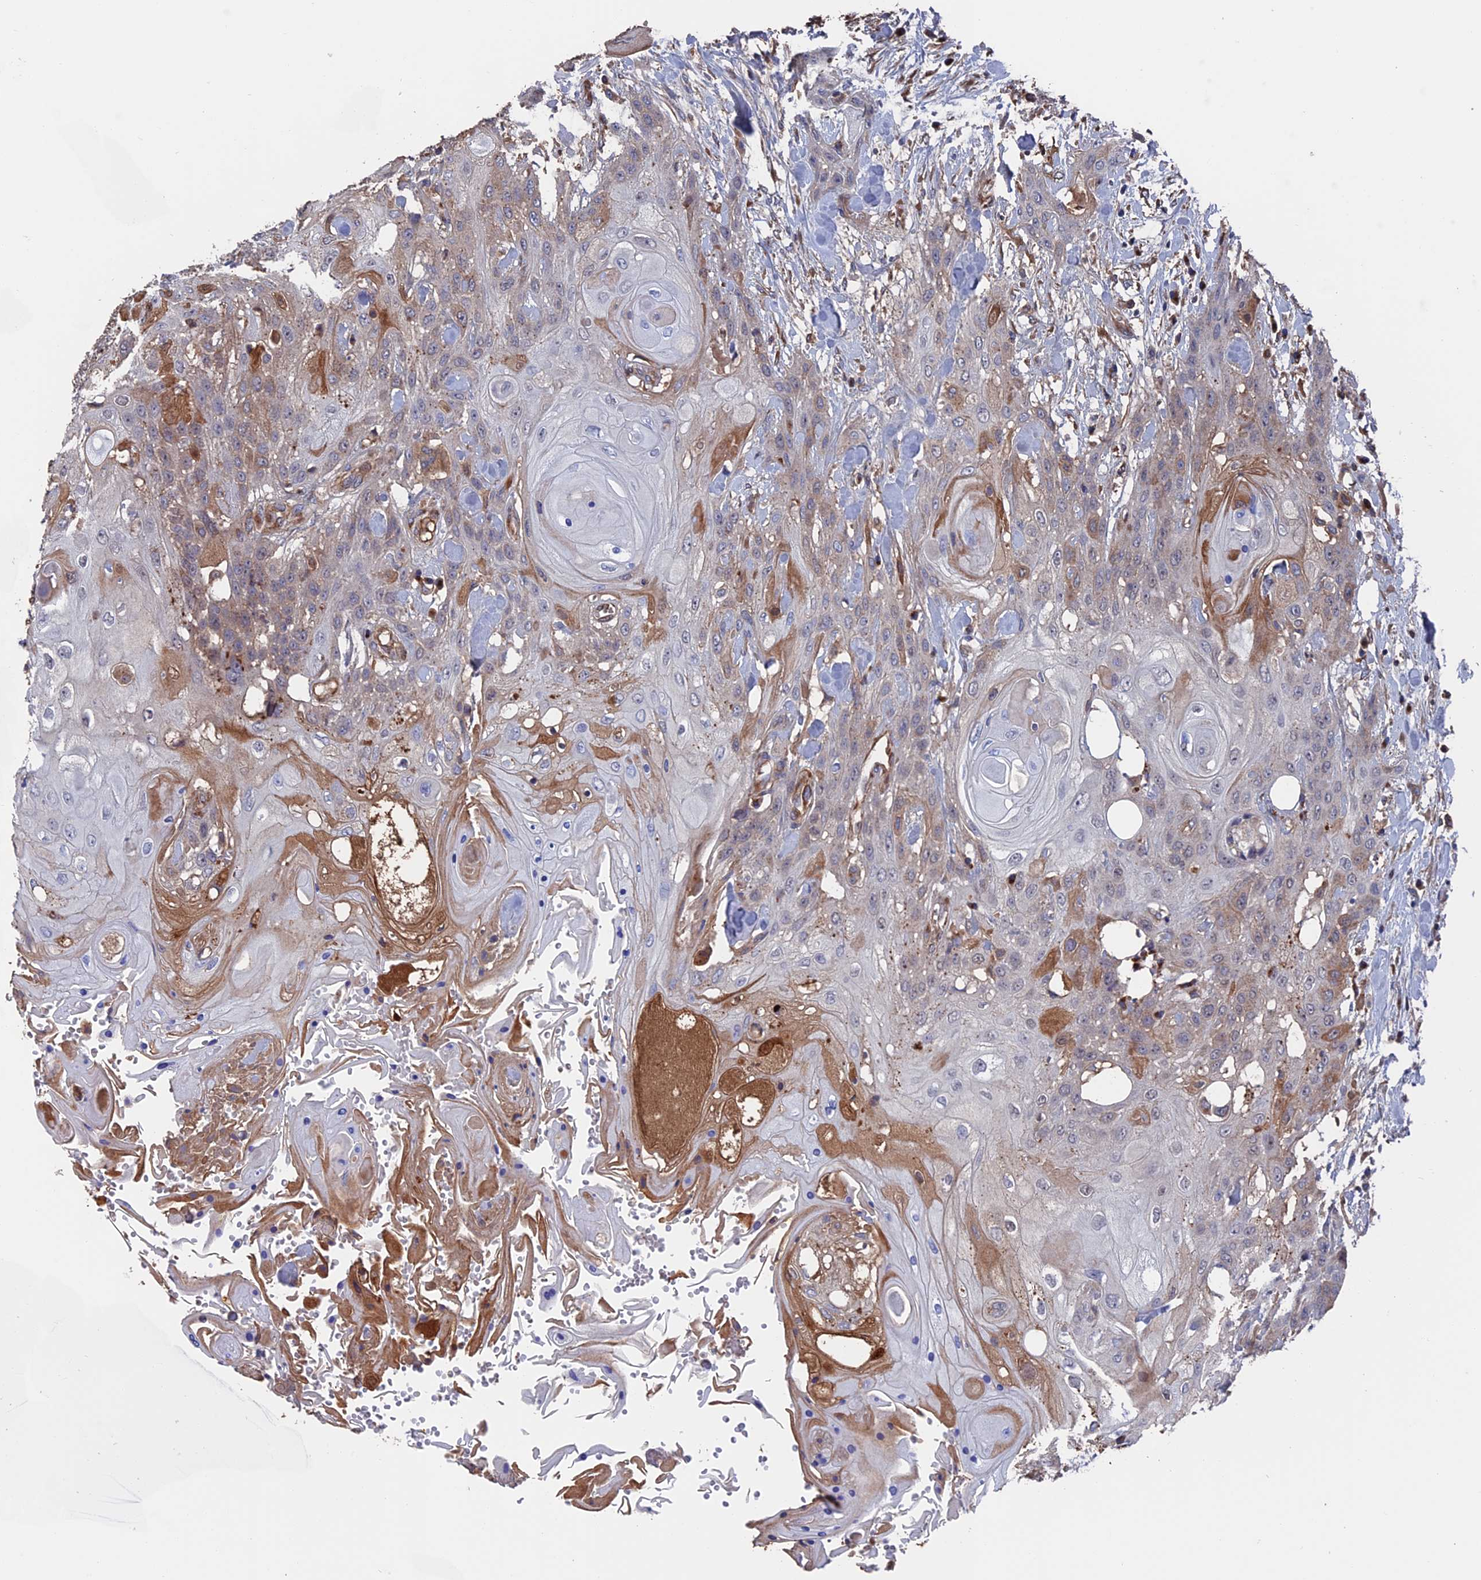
{"staining": {"intensity": "weak", "quantity": "<25%", "location": "cytoplasmic/membranous"}, "tissue": "head and neck cancer", "cell_type": "Tumor cells", "image_type": "cancer", "snomed": [{"axis": "morphology", "description": "Squamous cell carcinoma, NOS"}, {"axis": "topography", "description": "Head-Neck"}], "caption": "Immunohistochemistry (IHC) of human squamous cell carcinoma (head and neck) exhibits no positivity in tumor cells. The staining is performed using DAB brown chromogen with nuclei counter-stained in using hematoxylin.", "gene": "HPF1", "patient": {"sex": "female", "age": 43}}